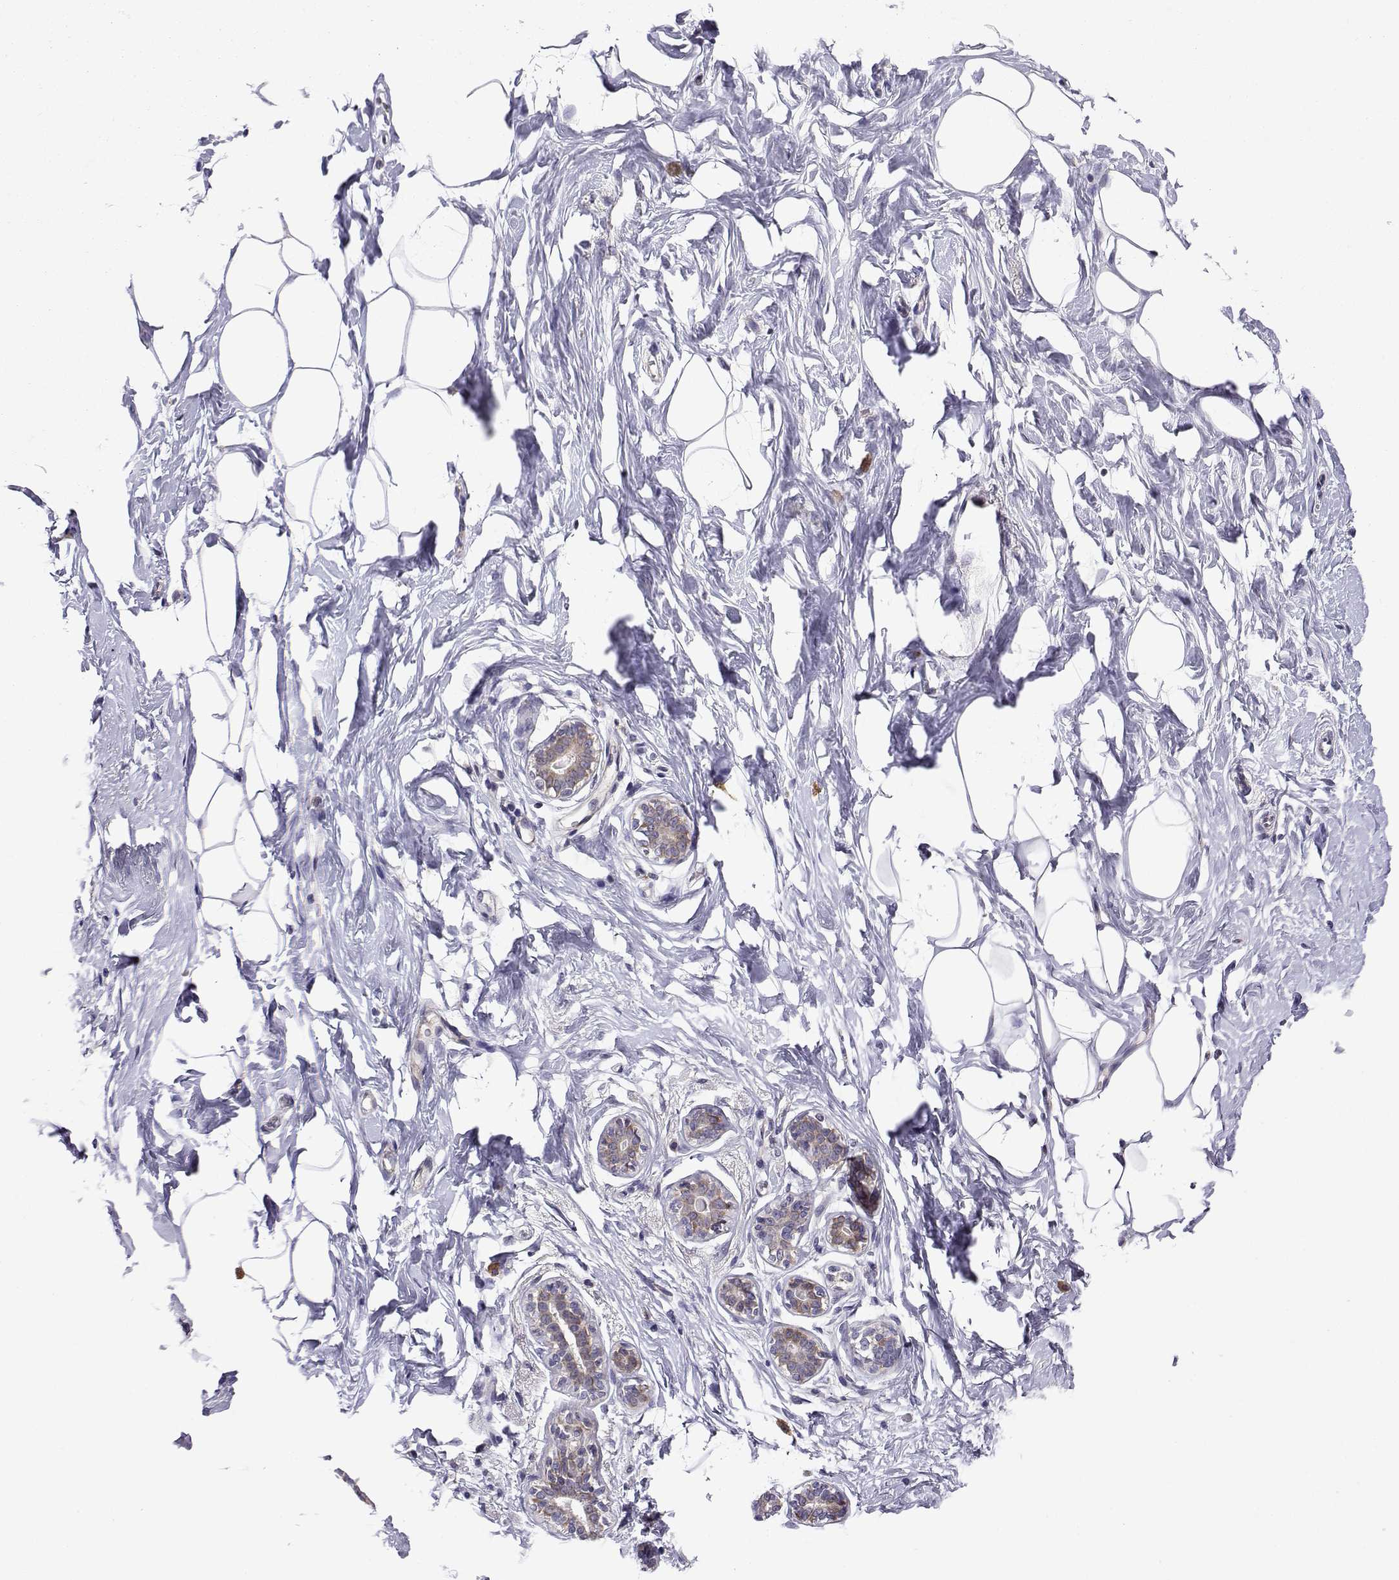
{"staining": {"intensity": "negative", "quantity": "none", "location": "none"}, "tissue": "breast", "cell_type": "Adipocytes", "image_type": "normal", "snomed": [{"axis": "morphology", "description": "Normal tissue, NOS"}, {"axis": "morphology", "description": "Lobular carcinoma, in situ"}, {"axis": "topography", "description": "Breast"}], "caption": "This photomicrograph is of normal breast stained with IHC to label a protein in brown with the nuclei are counter-stained blue. There is no staining in adipocytes.", "gene": "STXBP5", "patient": {"sex": "female", "age": 35}}